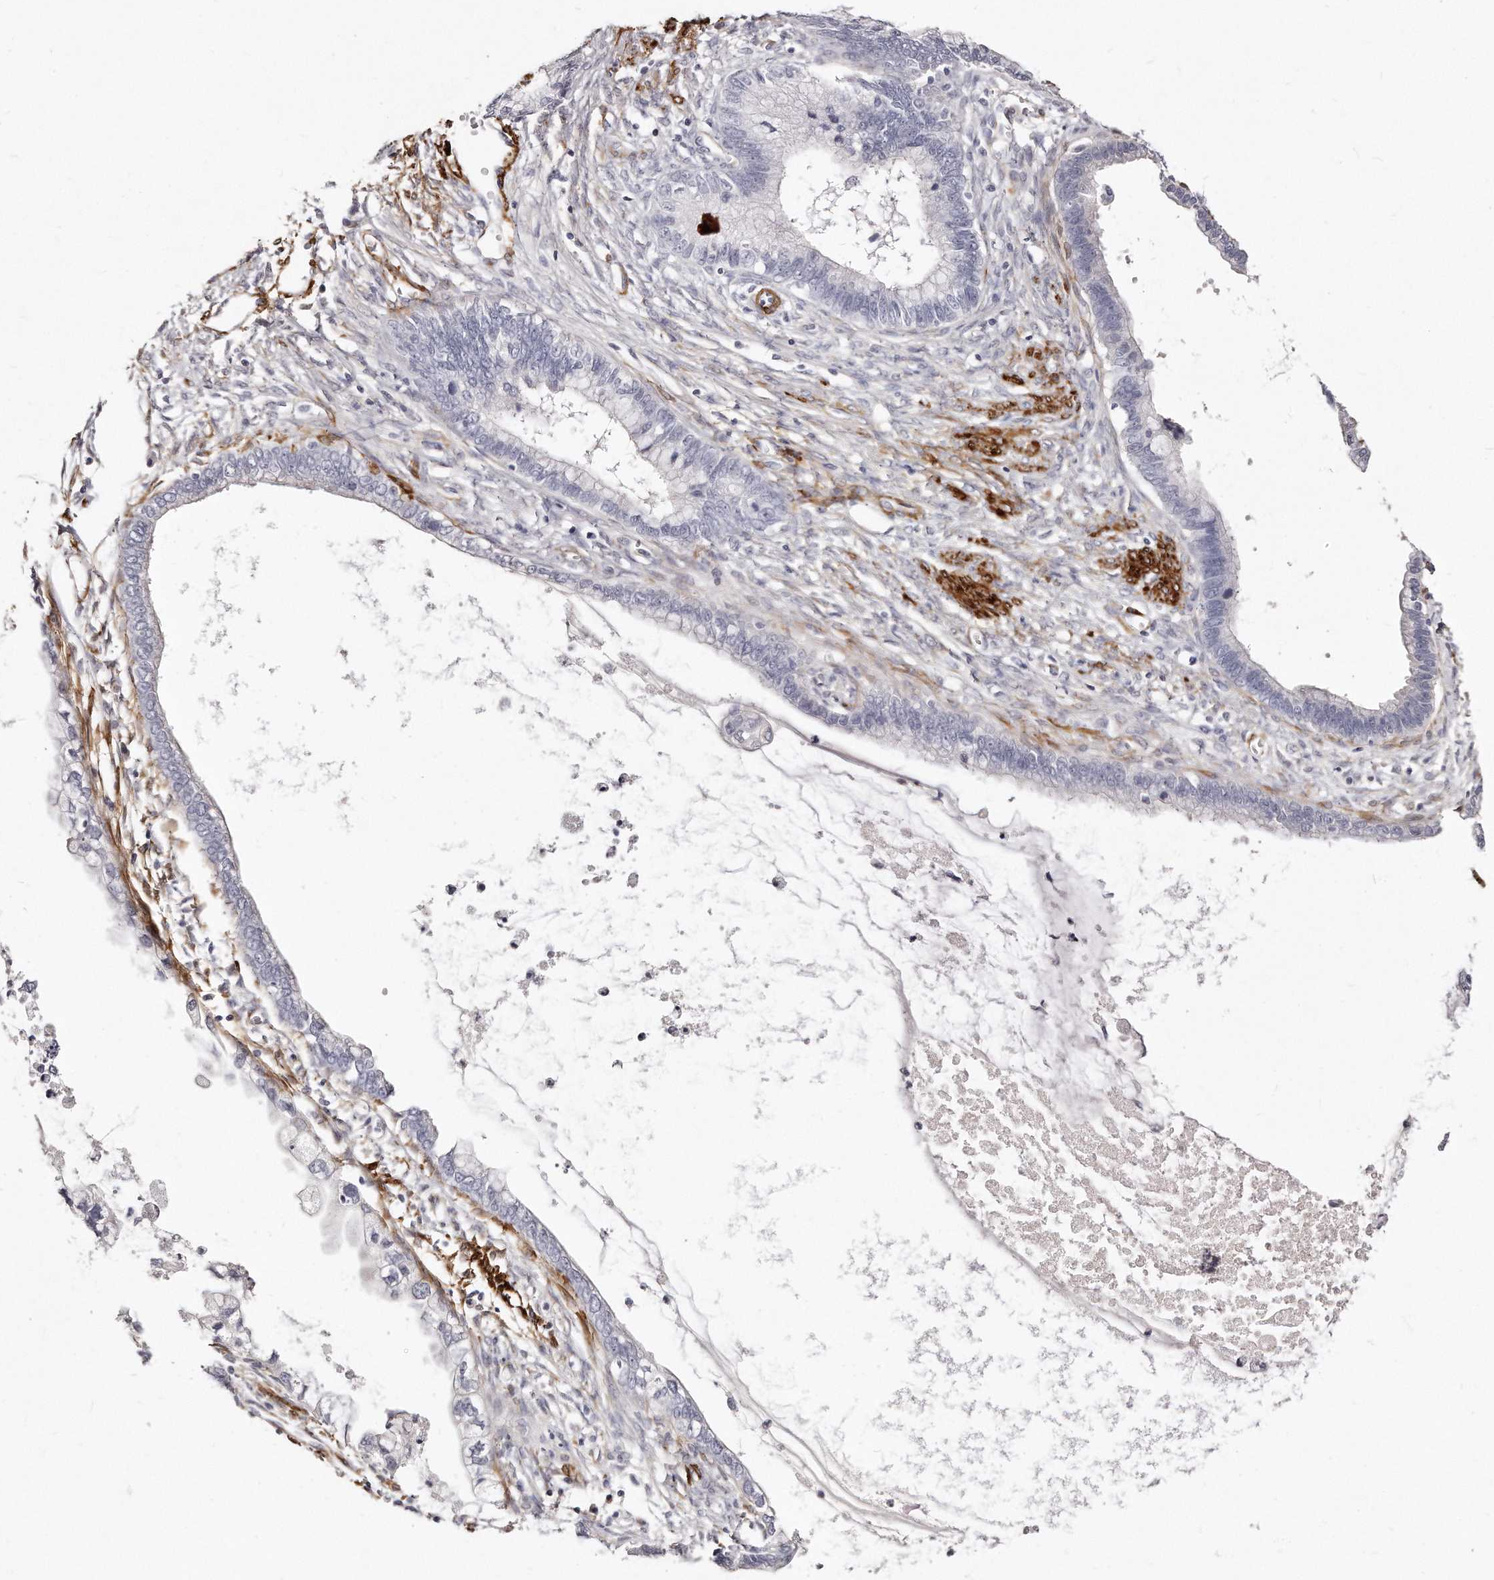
{"staining": {"intensity": "negative", "quantity": "none", "location": "none"}, "tissue": "cervical cancer", "cell_type": "Tumor cells", "image_type": "cancer", "snomed": [{"axis": "morphology", "description": "Adenocarcinoma, NOS"}, {"axis": "topography", "description": "Cervix"}], "caption": "This is a image of immunohistochemistry staining of cervical cancer (adenocarcinoma), which shows no expression in tumor cells.", "gene": "LMOD1", "patient": {"sex": "female", "age": 44}}